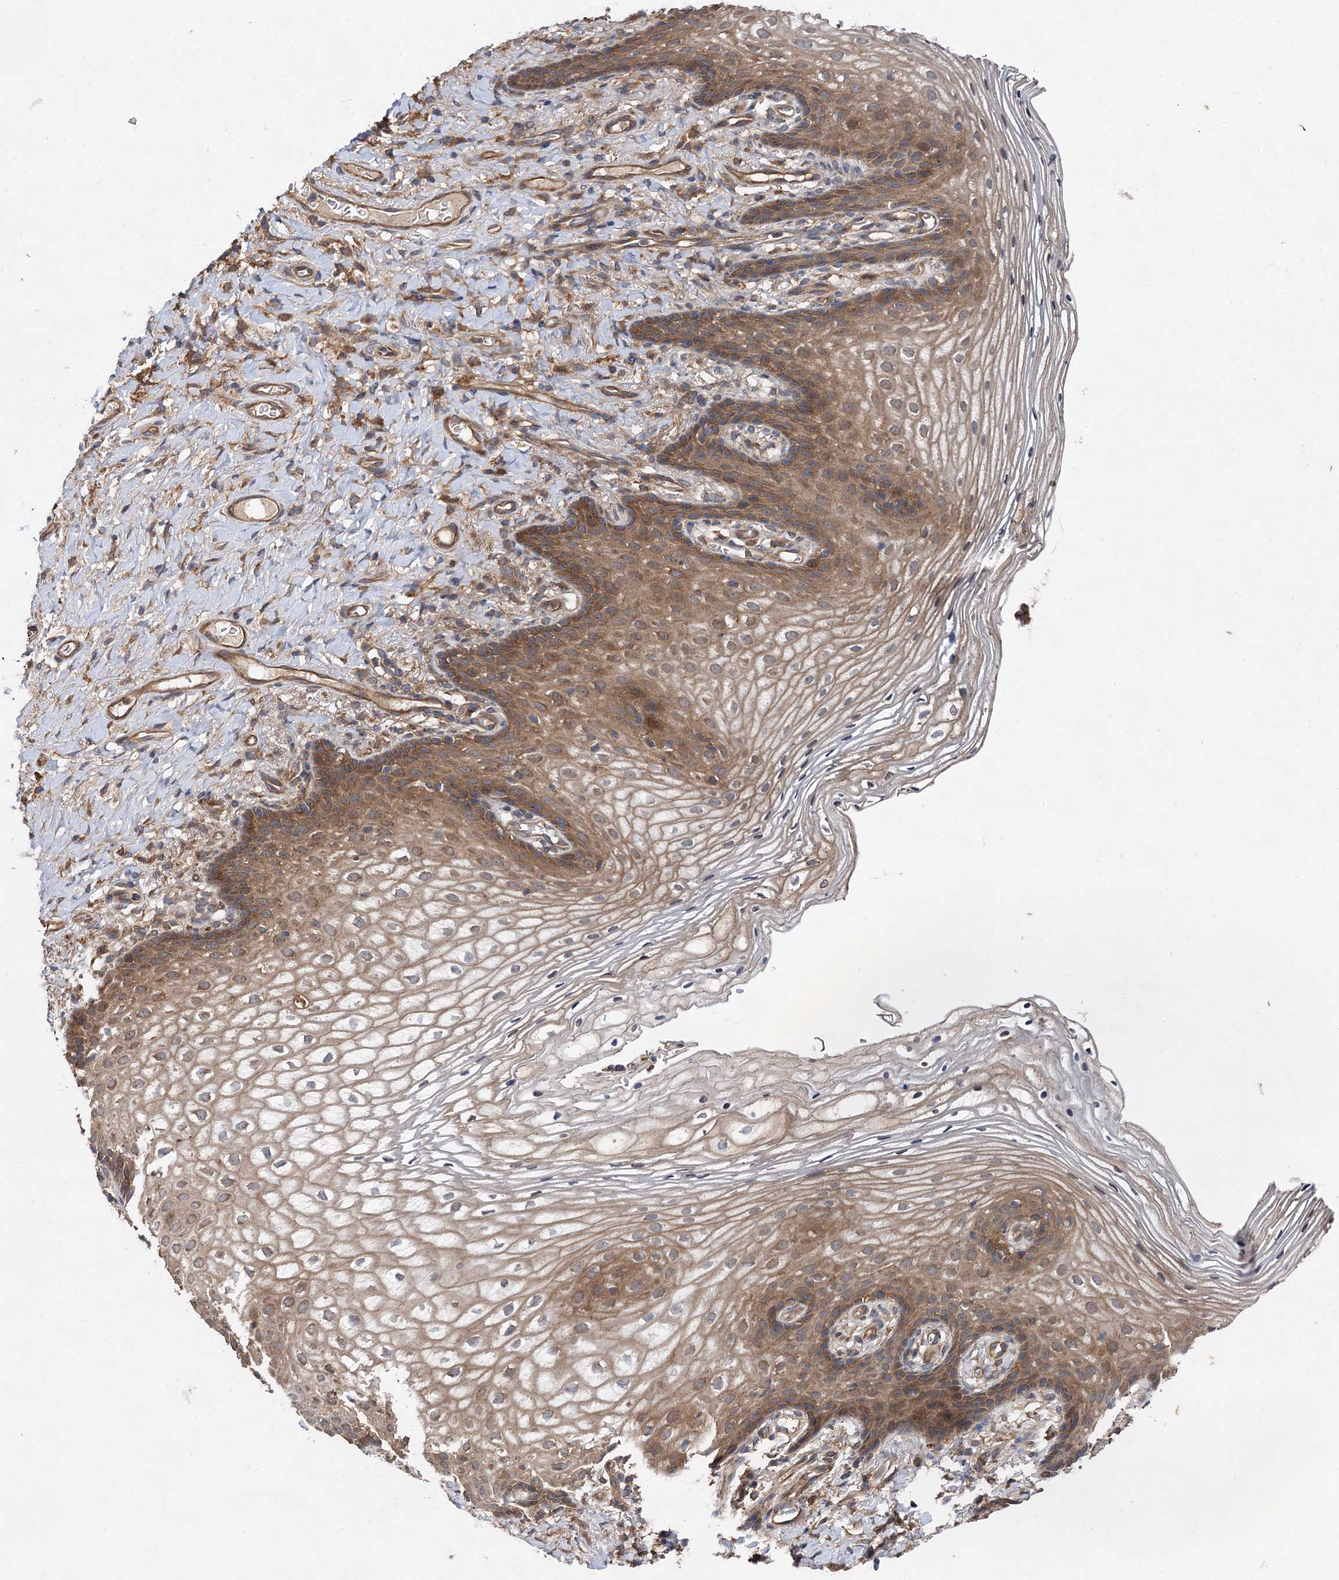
{"staining": {"intensity": "moderate", "quantity": "25%-75%", "location": "cytoplasmic/membranous"}, "tissue": "vagina", "cell_type": "Squamous epithelial cells", "image_type": "normal", "snomed": [{"axis": "morphology", "description": "Normal tissue, NOS"}, {"axis": "topography", "description": "Vagina"}], "caption": "Vagina stained for a protein (brown) displays moderate cytoplasmic/membranous positive staining in about 25%-75% of squamous epithelial cells.", "gene": "VPS29", "patient": {"sex": "female", "age": 60}}